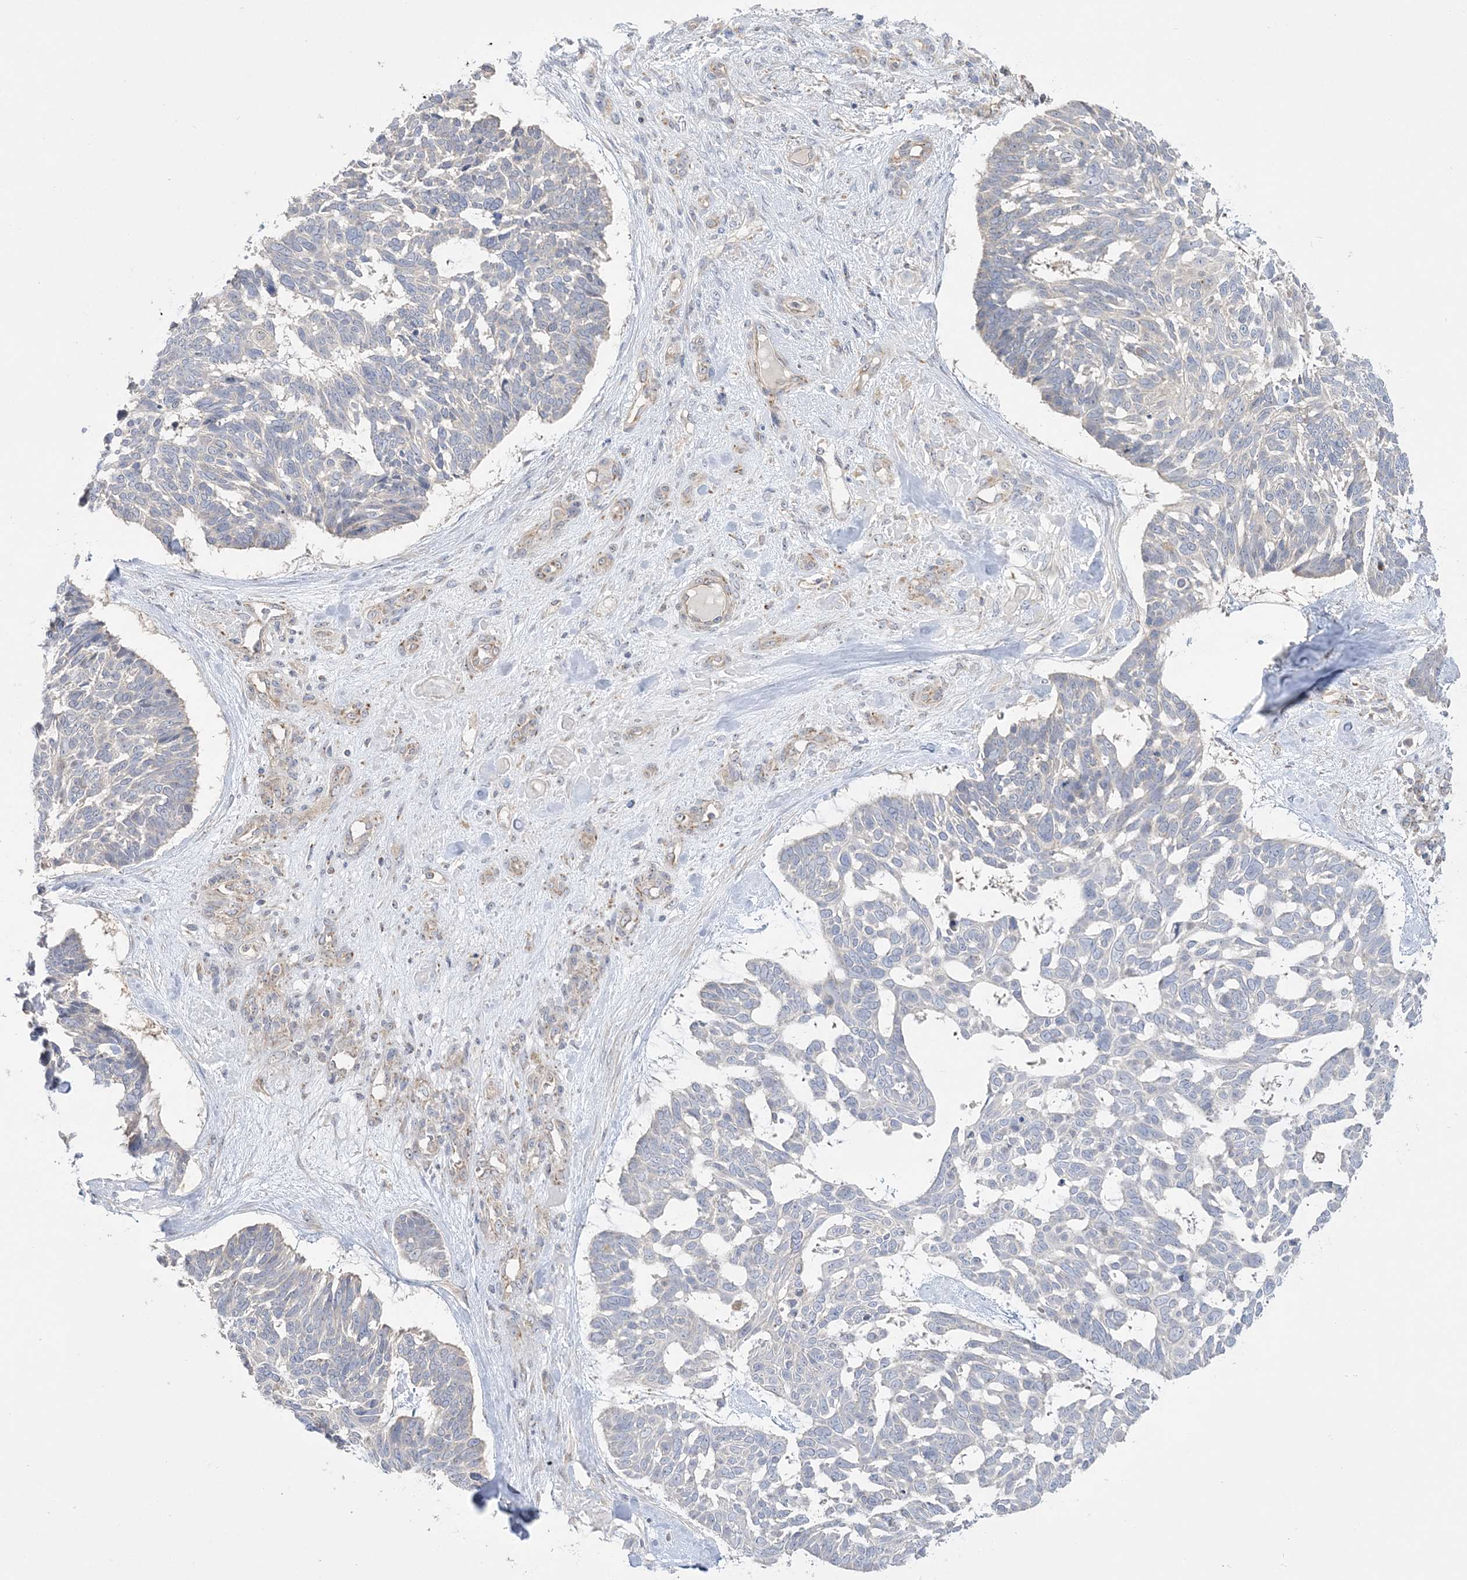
{"staining": {"intensity": "negative", "quantity": "none", "location": "none"}, "tissue": "skin cancer", "cell_type": "Tumor cells", "image_type": "cancer", "snomed": [{"axis": "morphology", "description": "Basal cell carcinoma"}, {"axis": "topography", "description": "Skin"}], "caption": "This photomicrograph is of skin cancer stained with IHC to label a protein in brown with the nuclei are counter-stained blue. There is no expression in tumor cells. (Brightfield microscopy of DAB immunohistochemistry at high magnification).", "gene": "MMADHC", "patient": {"sex": "male", "age": 88}}